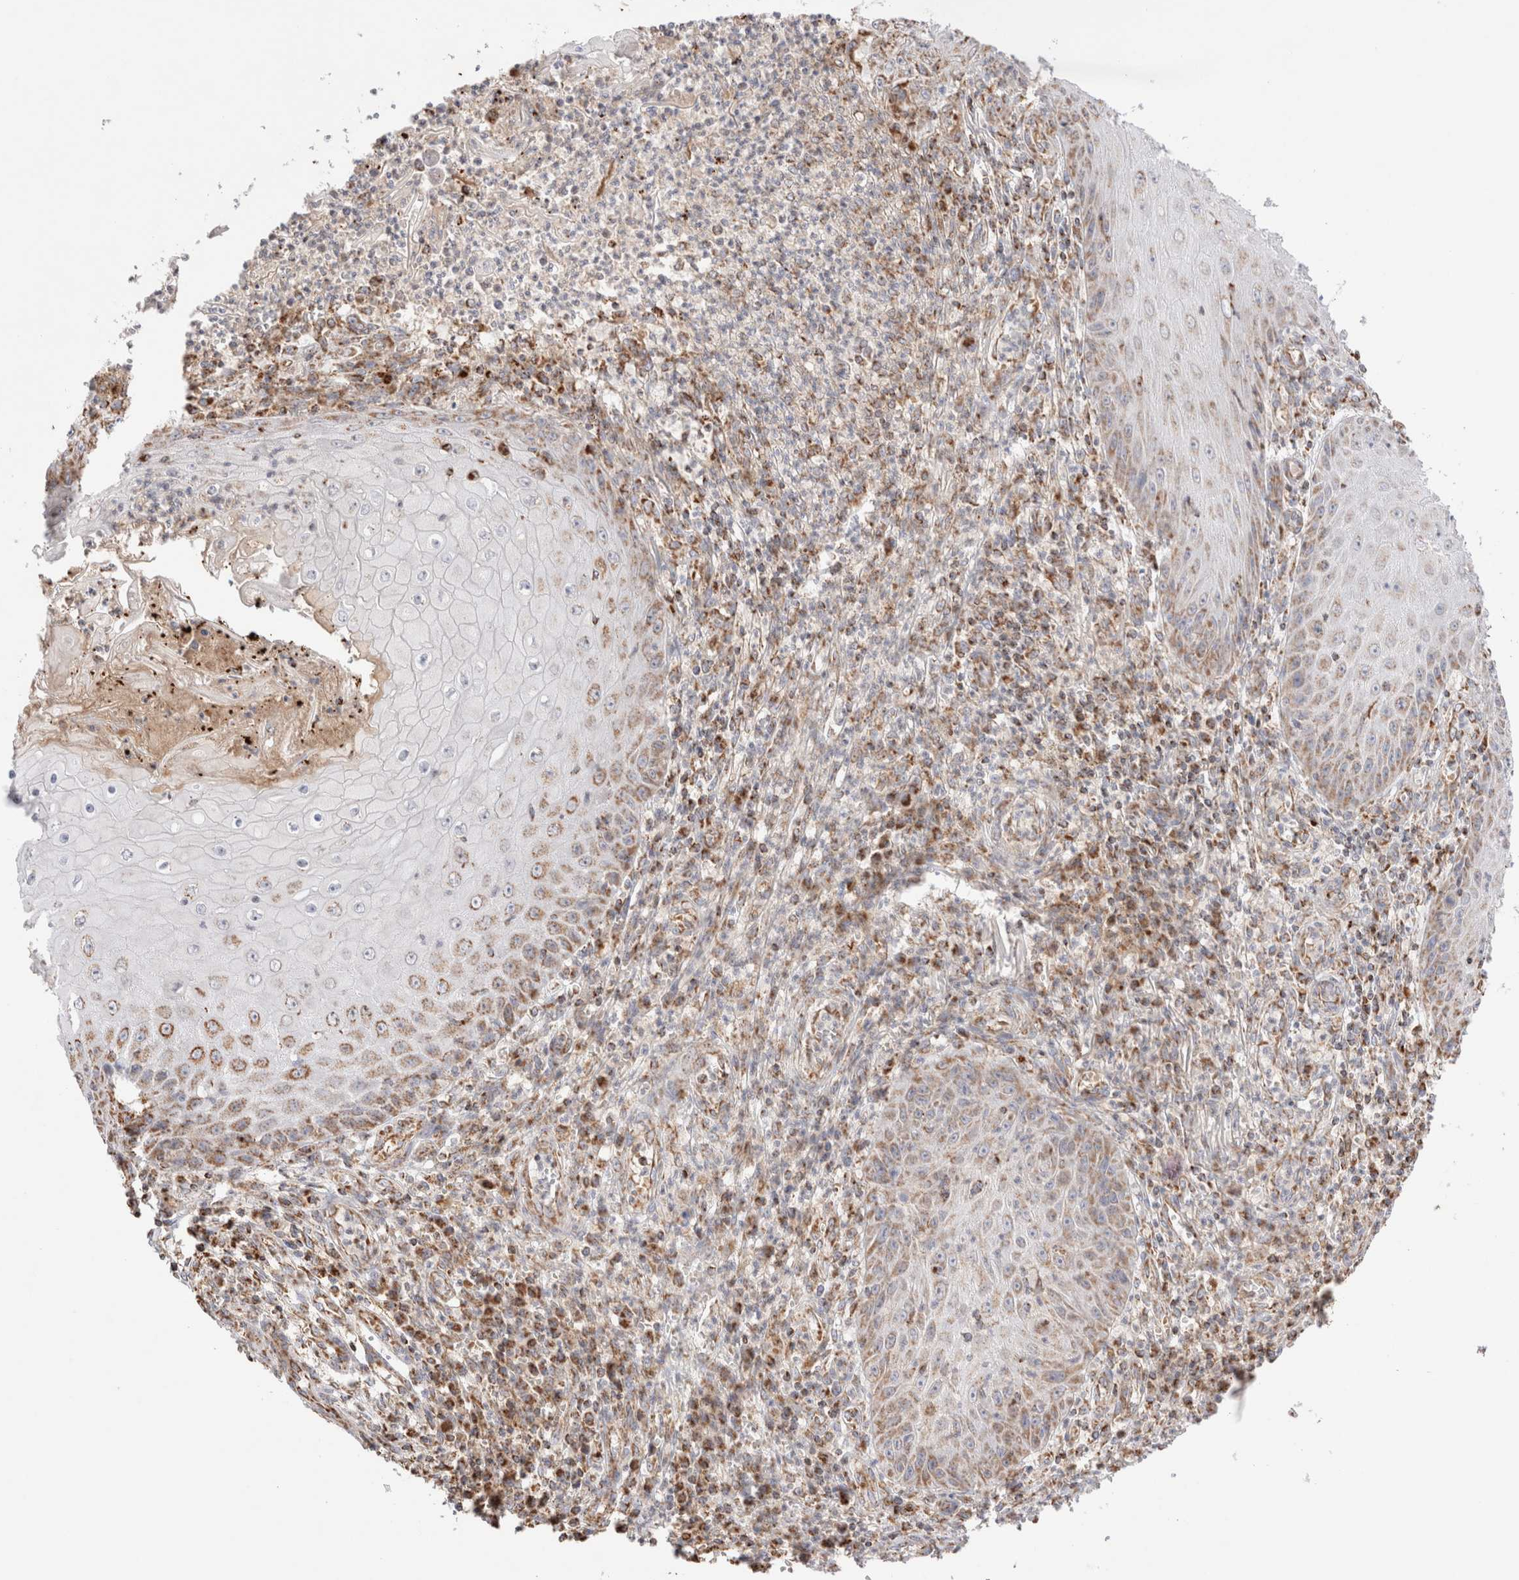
{"staining": {"intensity": "weak", "quantity": "25%-75%", "location": "cytoplasmic/membranous"}, "tissue": "skin cancer", "cell_type": "Tumor cells", "image_type": "cancer", "snomed": [{"axis": "morphology", "description": "Squamous cell carcinoma, NOS"}, {"axis": "topography", "description": "Skin"}], "caption": "This is a micrograph of immunohistochemistry (IHC) staining of skin cancer (squamous cell carcinoma), which shows weak positivity in the cytoplasmic/membranous of tumor cells.", "gene": "TMPPE", "patient": {"sex": "female", "age": 73}}